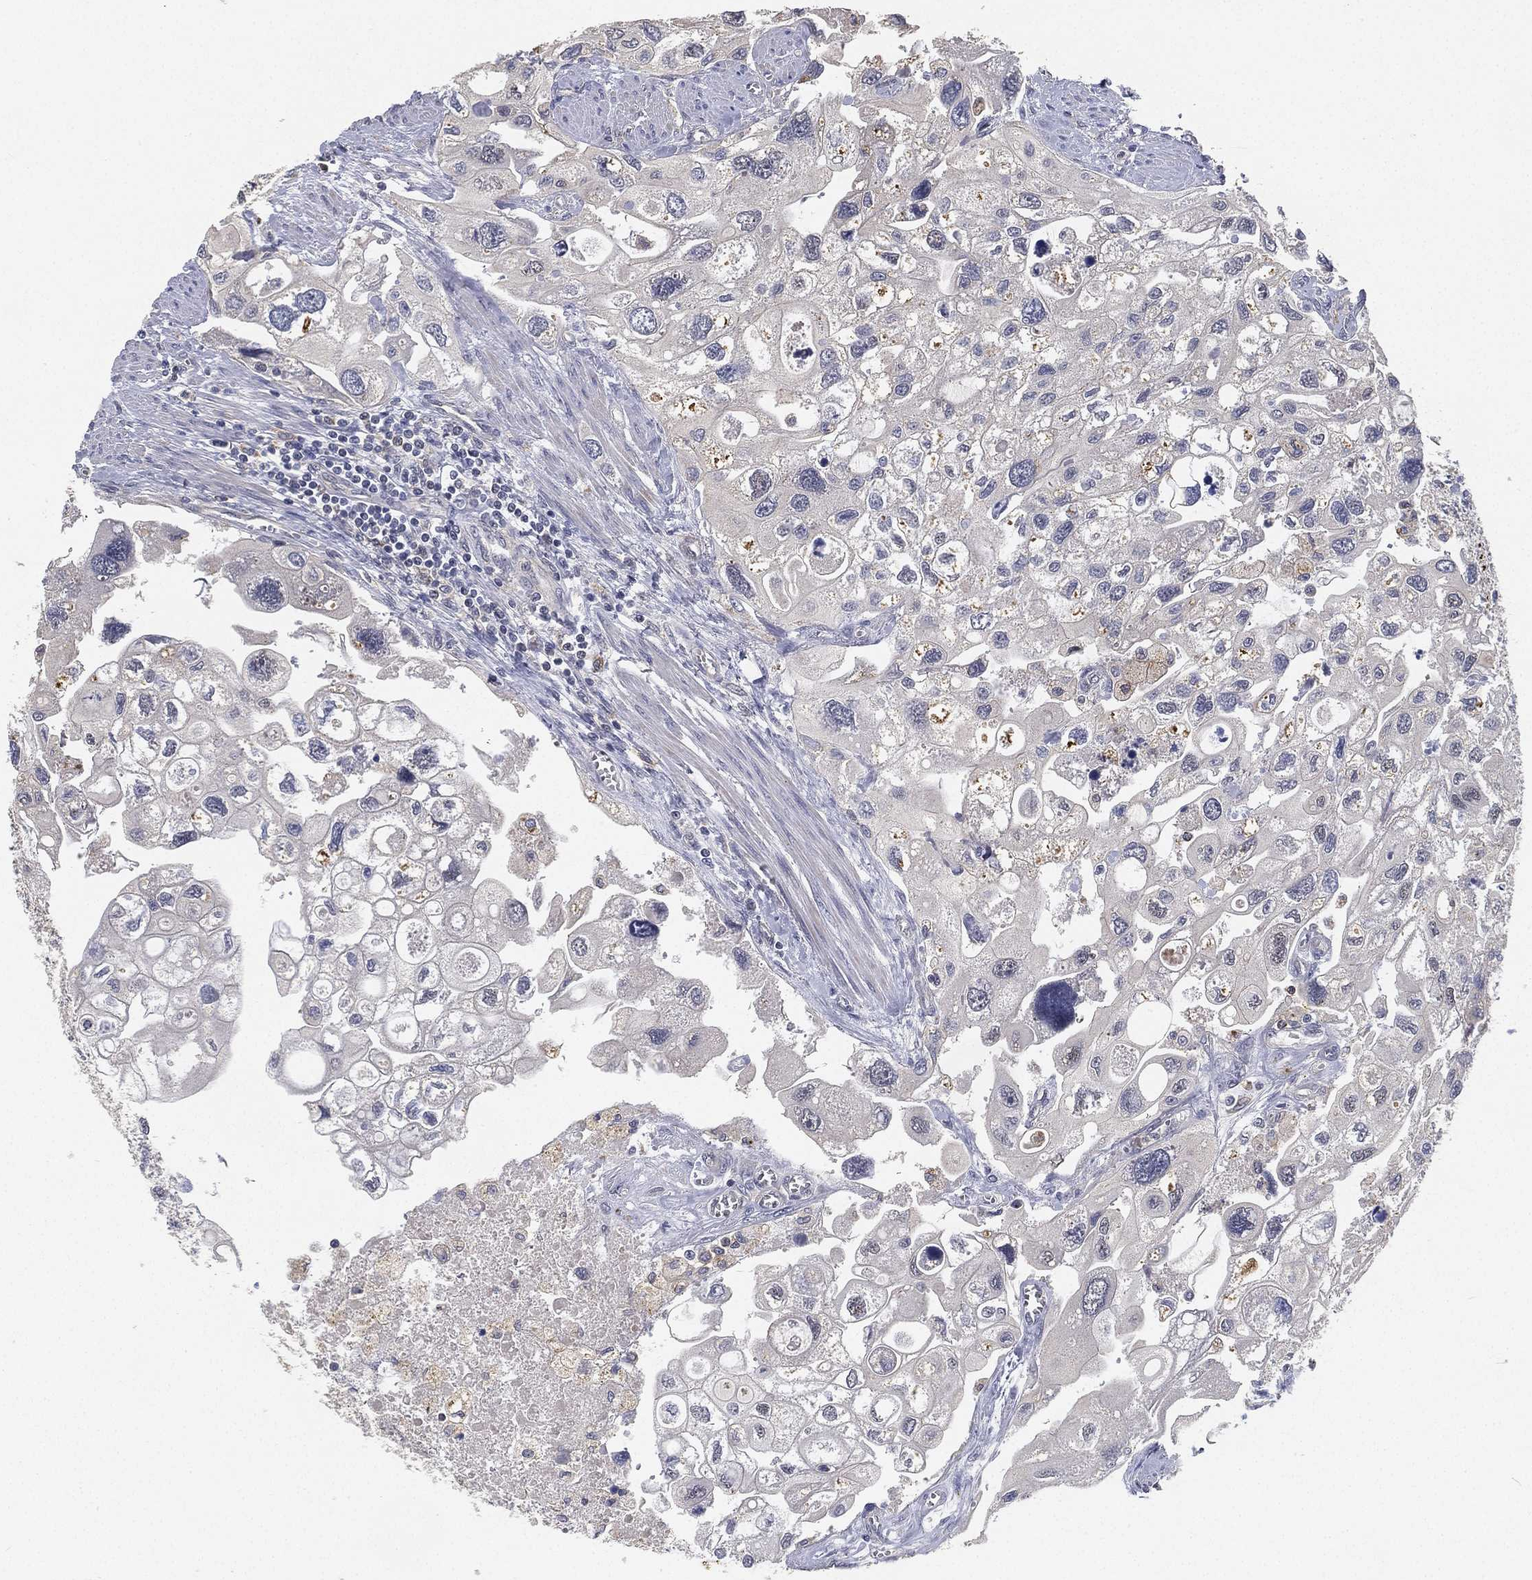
{"staining": {"intensity": "negative", "quantity": "none", "location": "none"}, "tissue": "urothelial cancer", "cell_type": "Tumor cells", "image_type": "cancer", "snomed": [{"axis": "morphology", "description": "Urothelial carcinoma, High grade"}, {"axis": "topography", "description": "Urinary bladder"}], "caption": "A high-resolution image shows IHC staining of urothelial cancer, which shows no significant positivity in tumor cells.", "gene": "CFAP251", "patient": {"sex": "male", "age": 59}}